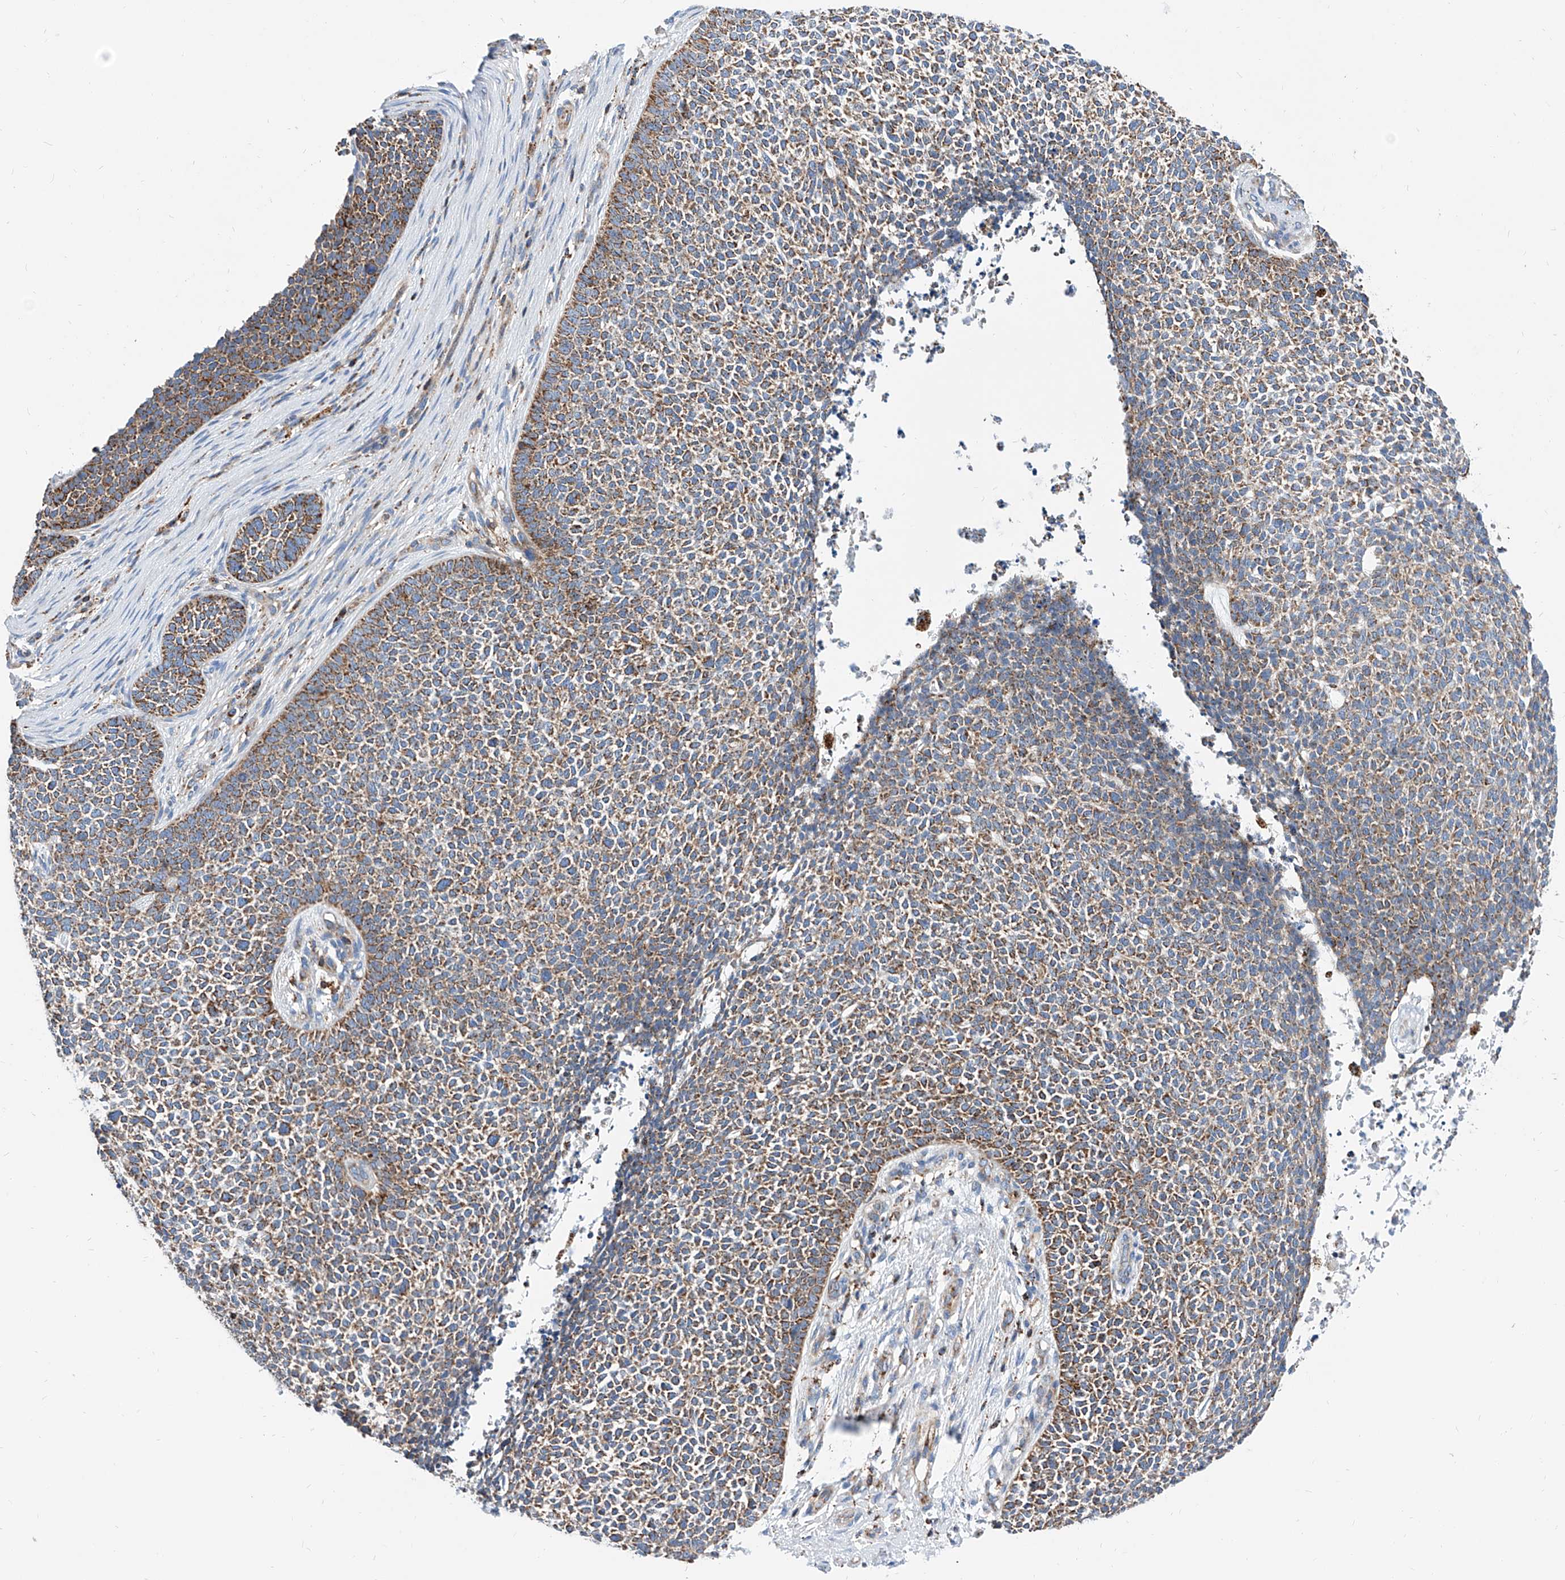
{"staining": {"intensity": "moderate", "quantity": ">75%", "location": "cytoplasmic/membranous"}, "tissue": "skin cancer", "cell_type": "Tumor cells", "image_type": "cancer", "snomed": [{"axis": "morphology", "description": "Basal cell carcinoma"}, {"axis": "topography", "description": "Skin"}], "caption": "Protein staining by immunohistochemistry (IHC) displays moderate cytoplasmic/membranous positivity in about >75% of tumor cells in basal cell carcinoma (skin).", "gene": "CPNE5", "patient": {"sex": "female", "age": 84}}